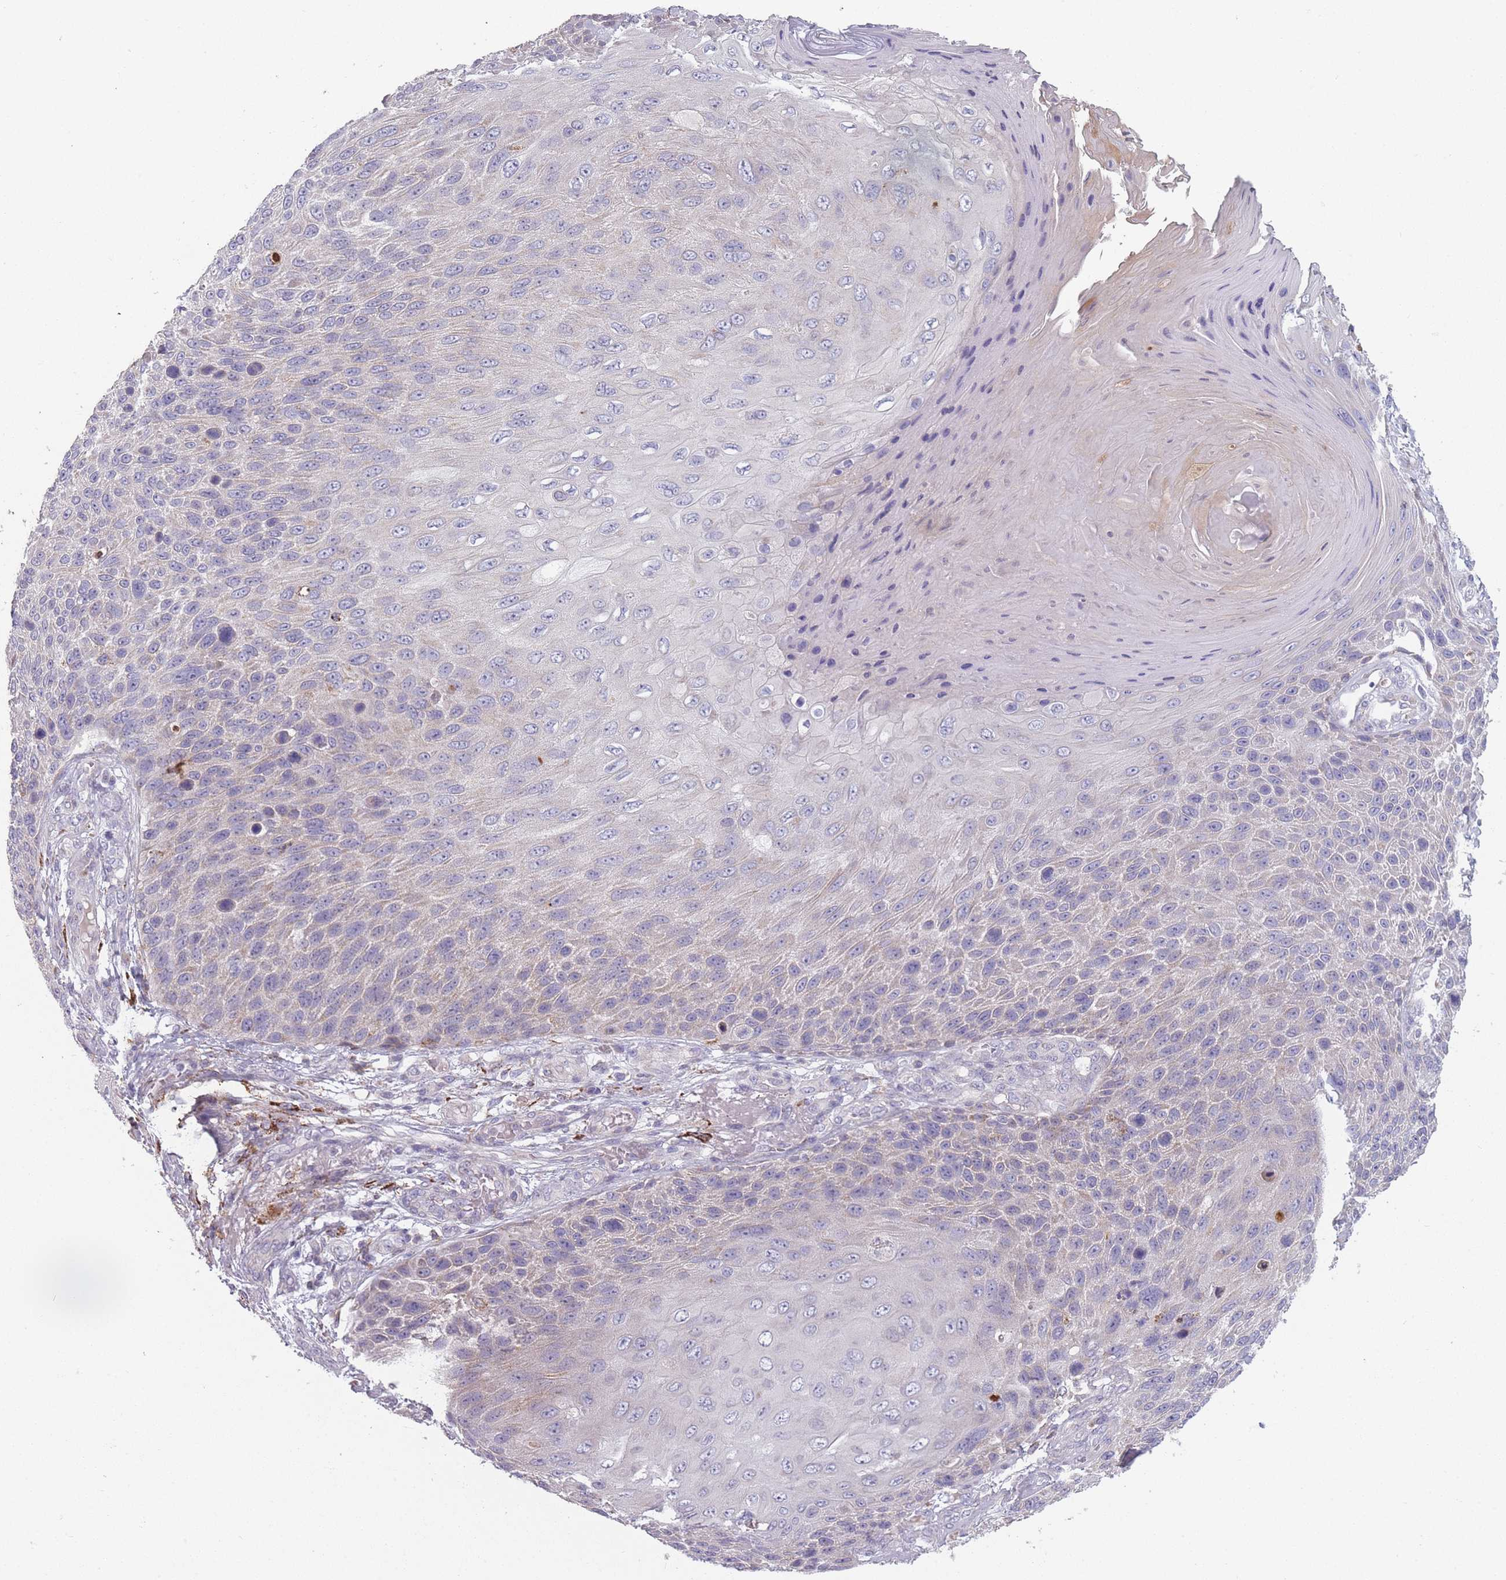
{"staining": {"intensity": "weak", "quantity": "<25%", "location": "cytoplasmic/membranous"}, "tissue": "skin cancer", "cell_type": "Tumor cells", "image_type": "cancer", "snomed": [{"axis": "morphology", "description": "Squamous cell carcinoma, NOS"}, {"axis": "topography", "description": "Skin"}], "caption": "Skin squamous cell carcinoma was stained to show a protein in brown. There is no significant expression in tumor cells.", "gene": "PEX11B", "patient": {"sex": "female", "age": 88}}